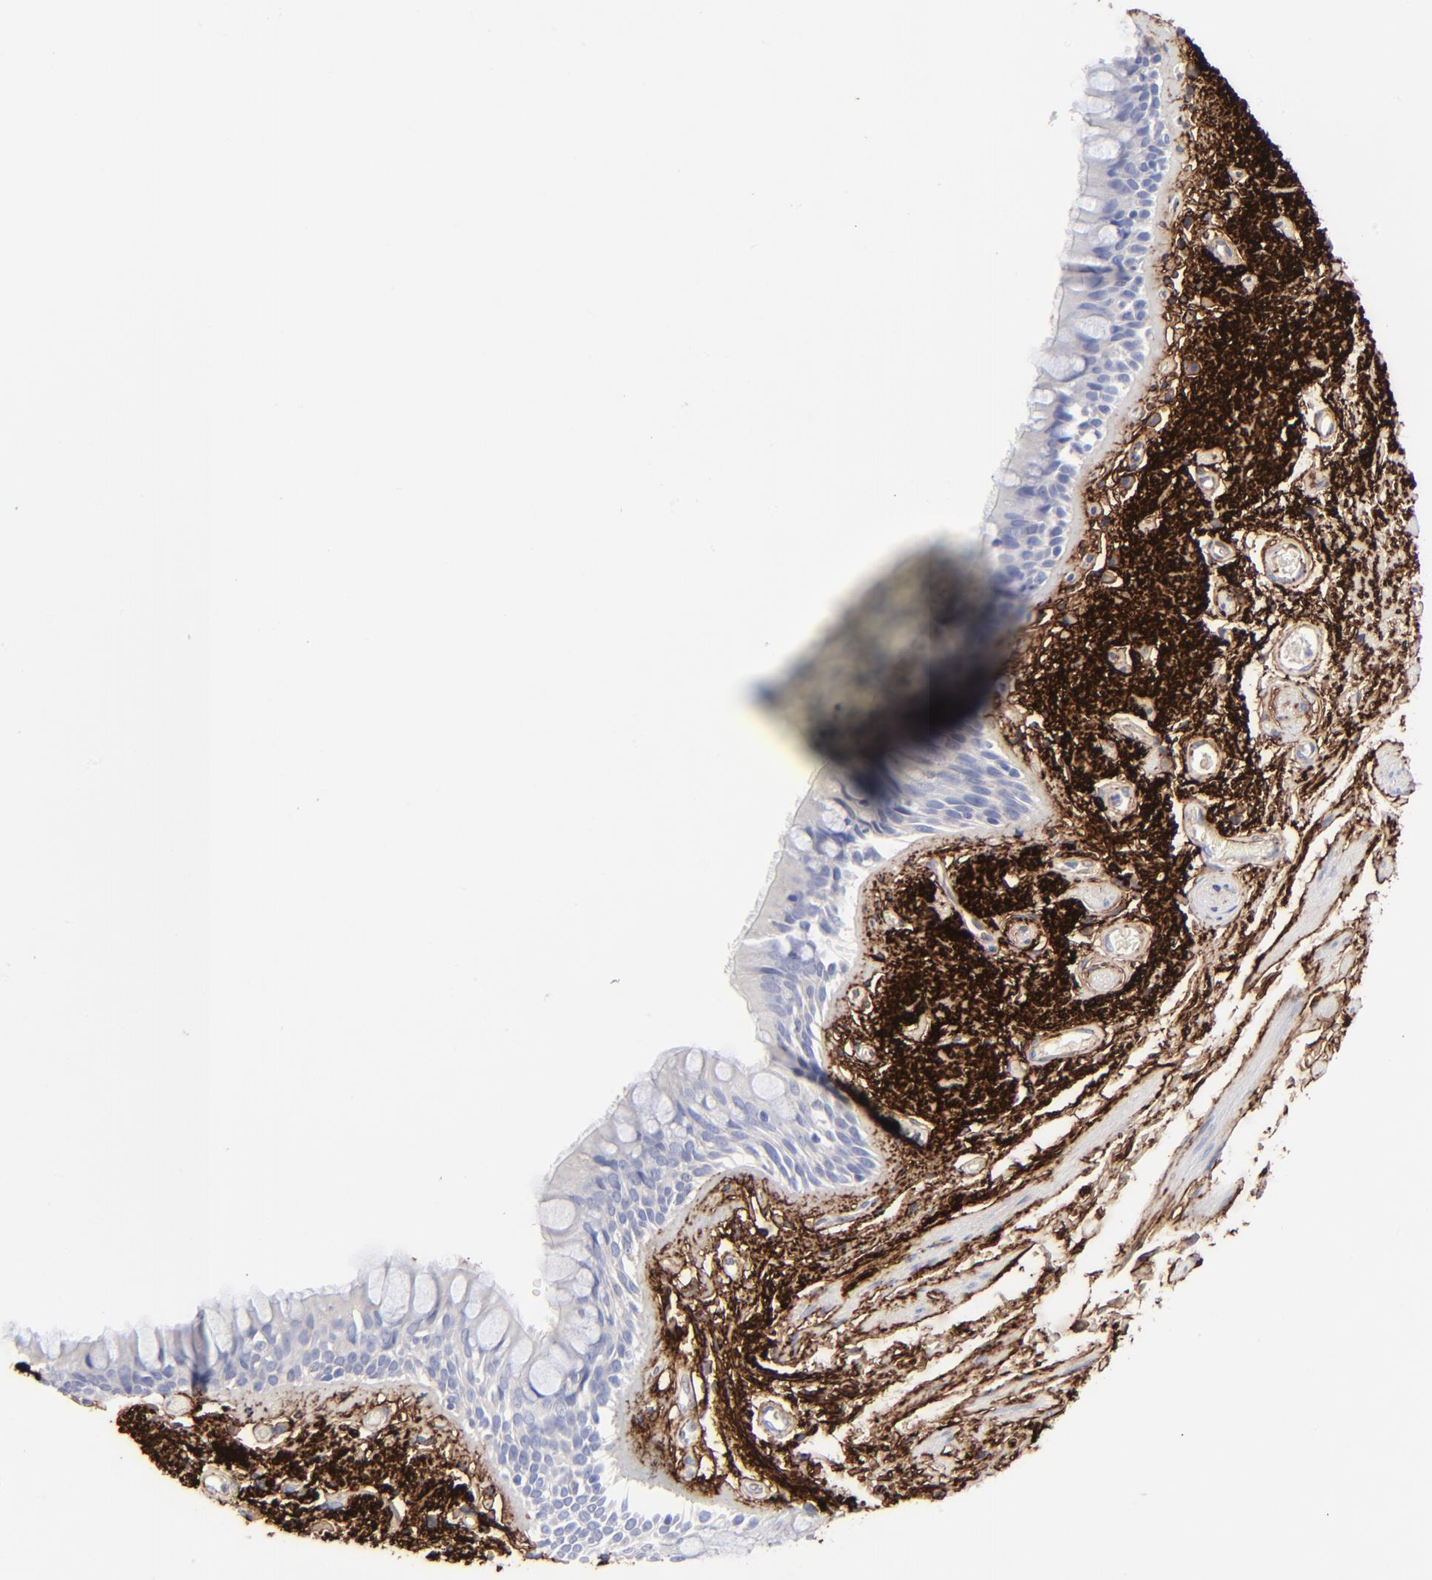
{"staining": {"intensity": "negative", "quantity": "none", "location": "none"}, "tissue": "bronchus", "cell_type": "Respiratory epithelial cells", "image_type": "normal", "snomed": [{"axis": "morphology", "description": "Normal tissue, NOS"}, {"axis": "morphology", "description": "Adenocarcinoma, NOS"}, {"axis": "topography", "description": "Bronchus"}, {"axis": "topography", "description": "Lung"}], "caption": "This is a histopathology image of immunohistochemistry (IHC) staining of benign bronchus, which shows no positivity in respiratory epithelial cells. The staining is performed using DAB (3,3'-diaminobenzidine) brown chromogen with nuclei counter-stained in using hematoxylin.", "gene": "FBLN2", "patient": {"sex": "female", "age": 54}}